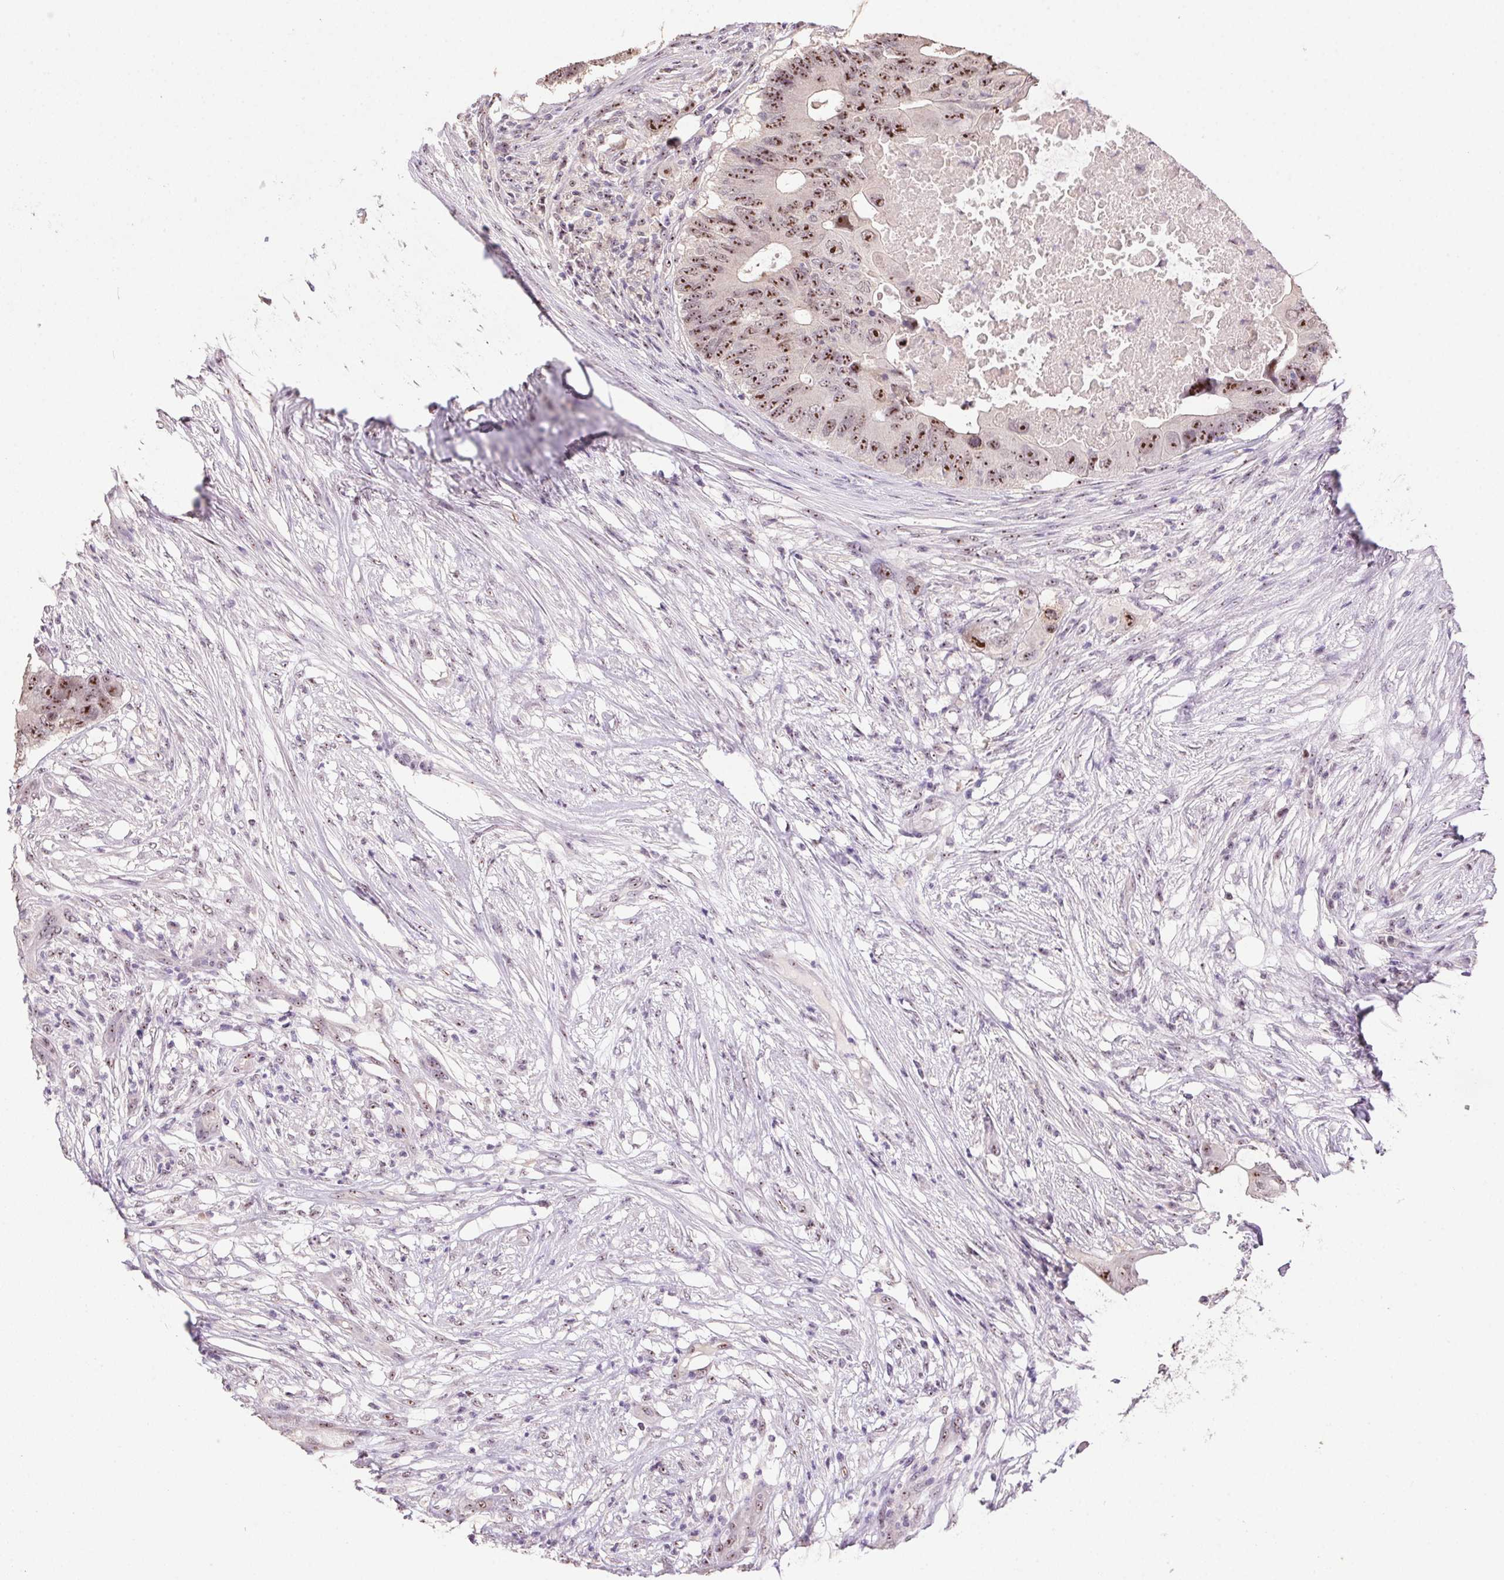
{"staining": {"intensity": "strong", "quantity": ">75%", "location": "nuclear"}, "tissue": "colorectal cancer", "cell_type": "Tumor cells", "image_type": "cancer", "snomed": [{"axis": "morphology", "description": "Adenocarcinoma, NOS"}, {"axis": "topography", "description": "Colon"}], "caption": "Brown immunohistochemical staining in colorectal cancer (adenocarcinoma) displays strong nuclear positivity in approximately >75% of tumor cells.", "gene": "BATF2", "patient": {"sex": "male", "age": 71}}